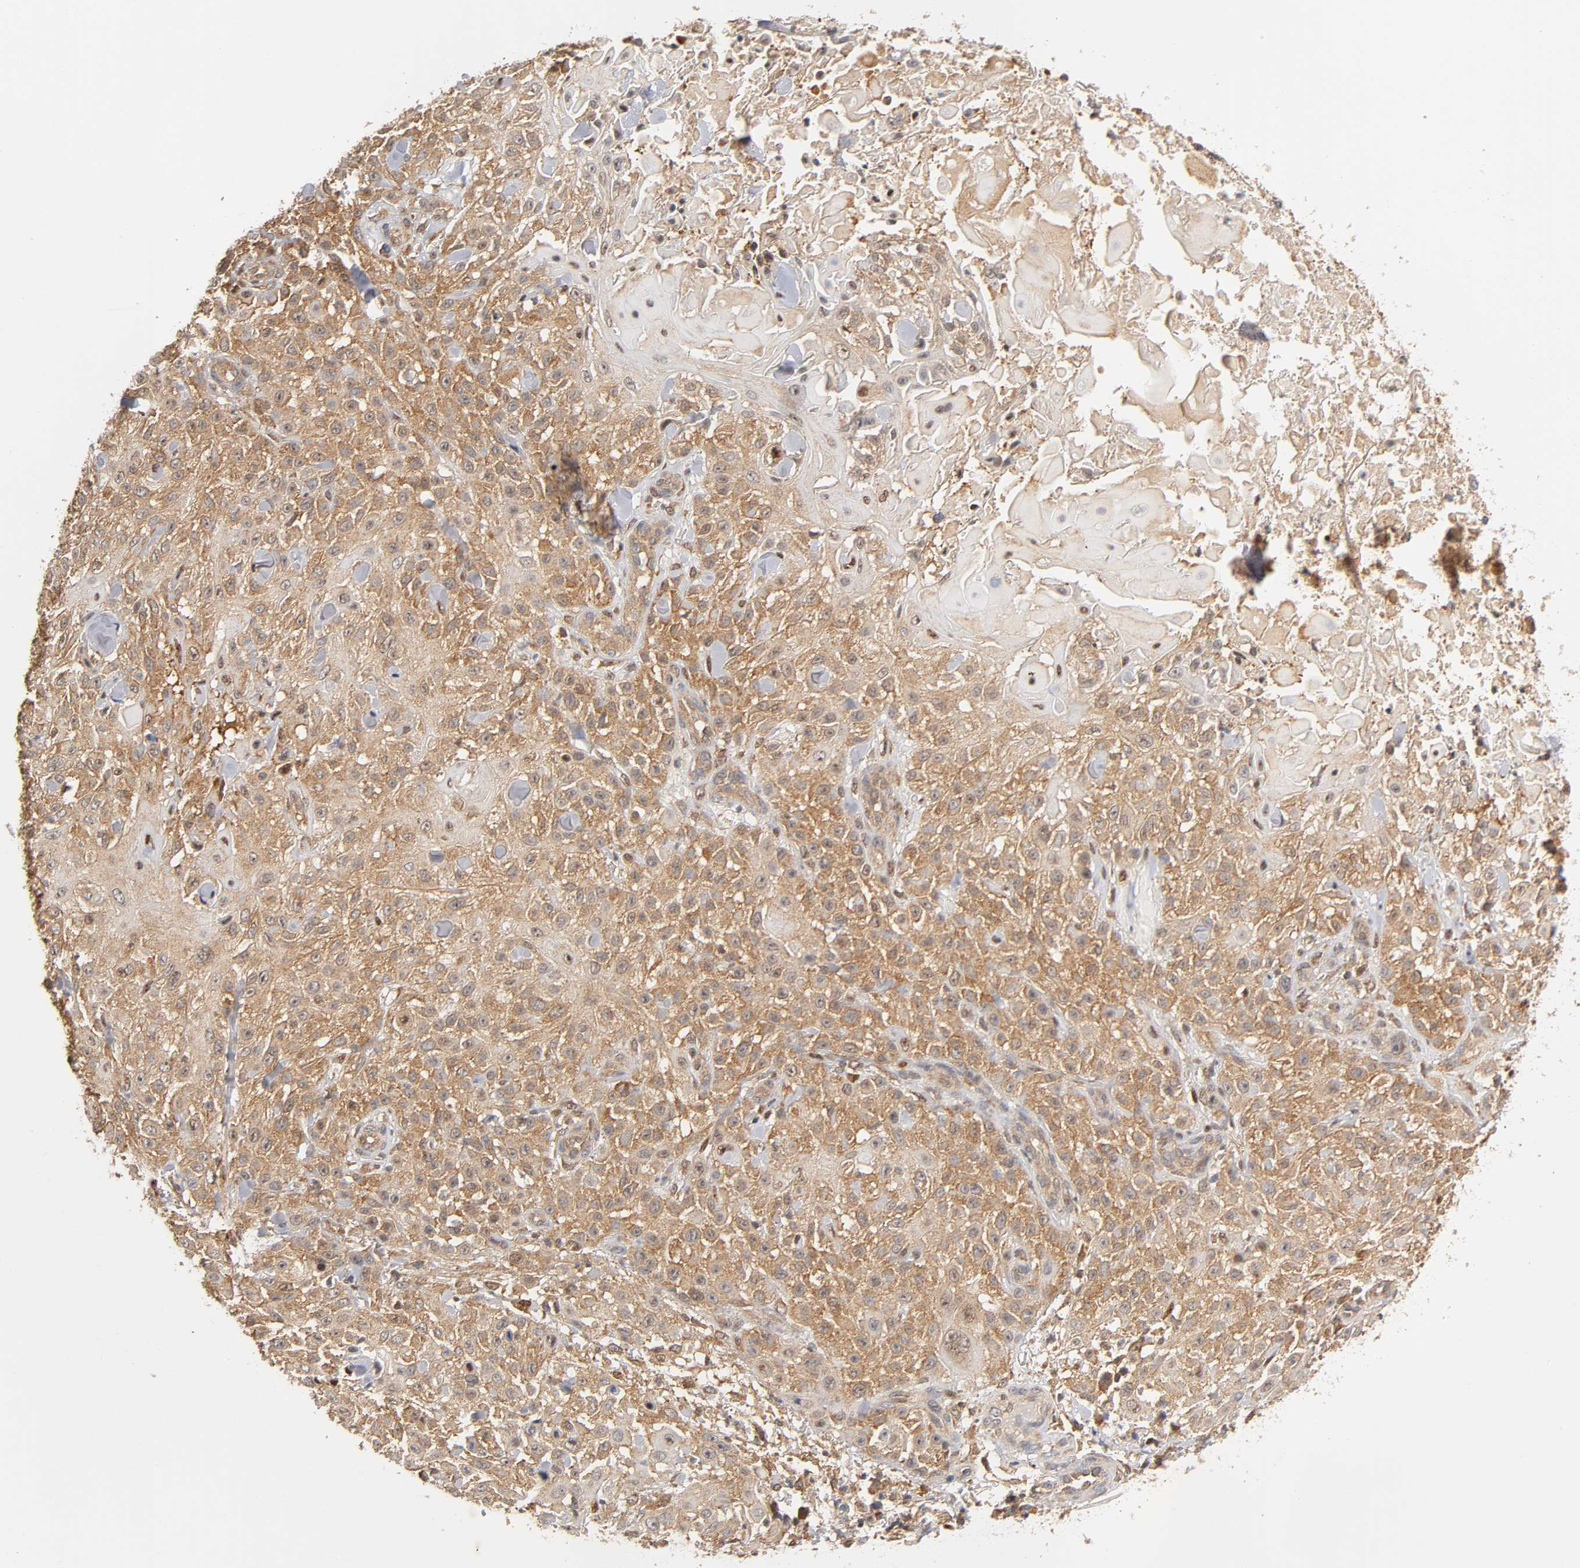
{"staining": {"intensity": "moderate", "quantity": ">75%", "location": "cytoplasmic/membranous"}, "tissue": "skin cancer", "cell_type": "Tumor cells", "image_type": "cancer", "snomed": [{"axis": "morphology", "description": "Squamous cell carcinoma, NOS"}, {"axis": "topography", "description": "Skin"}], "caption": "This is an image of immunohistochemistry staining of squamous cell carcinoma (skin), which shows moderate staining in the cytoplasmic/membranous of tumor cells.", "gene": "PAFAH1B1", "patient": {"sex": "female", "age": 42}}